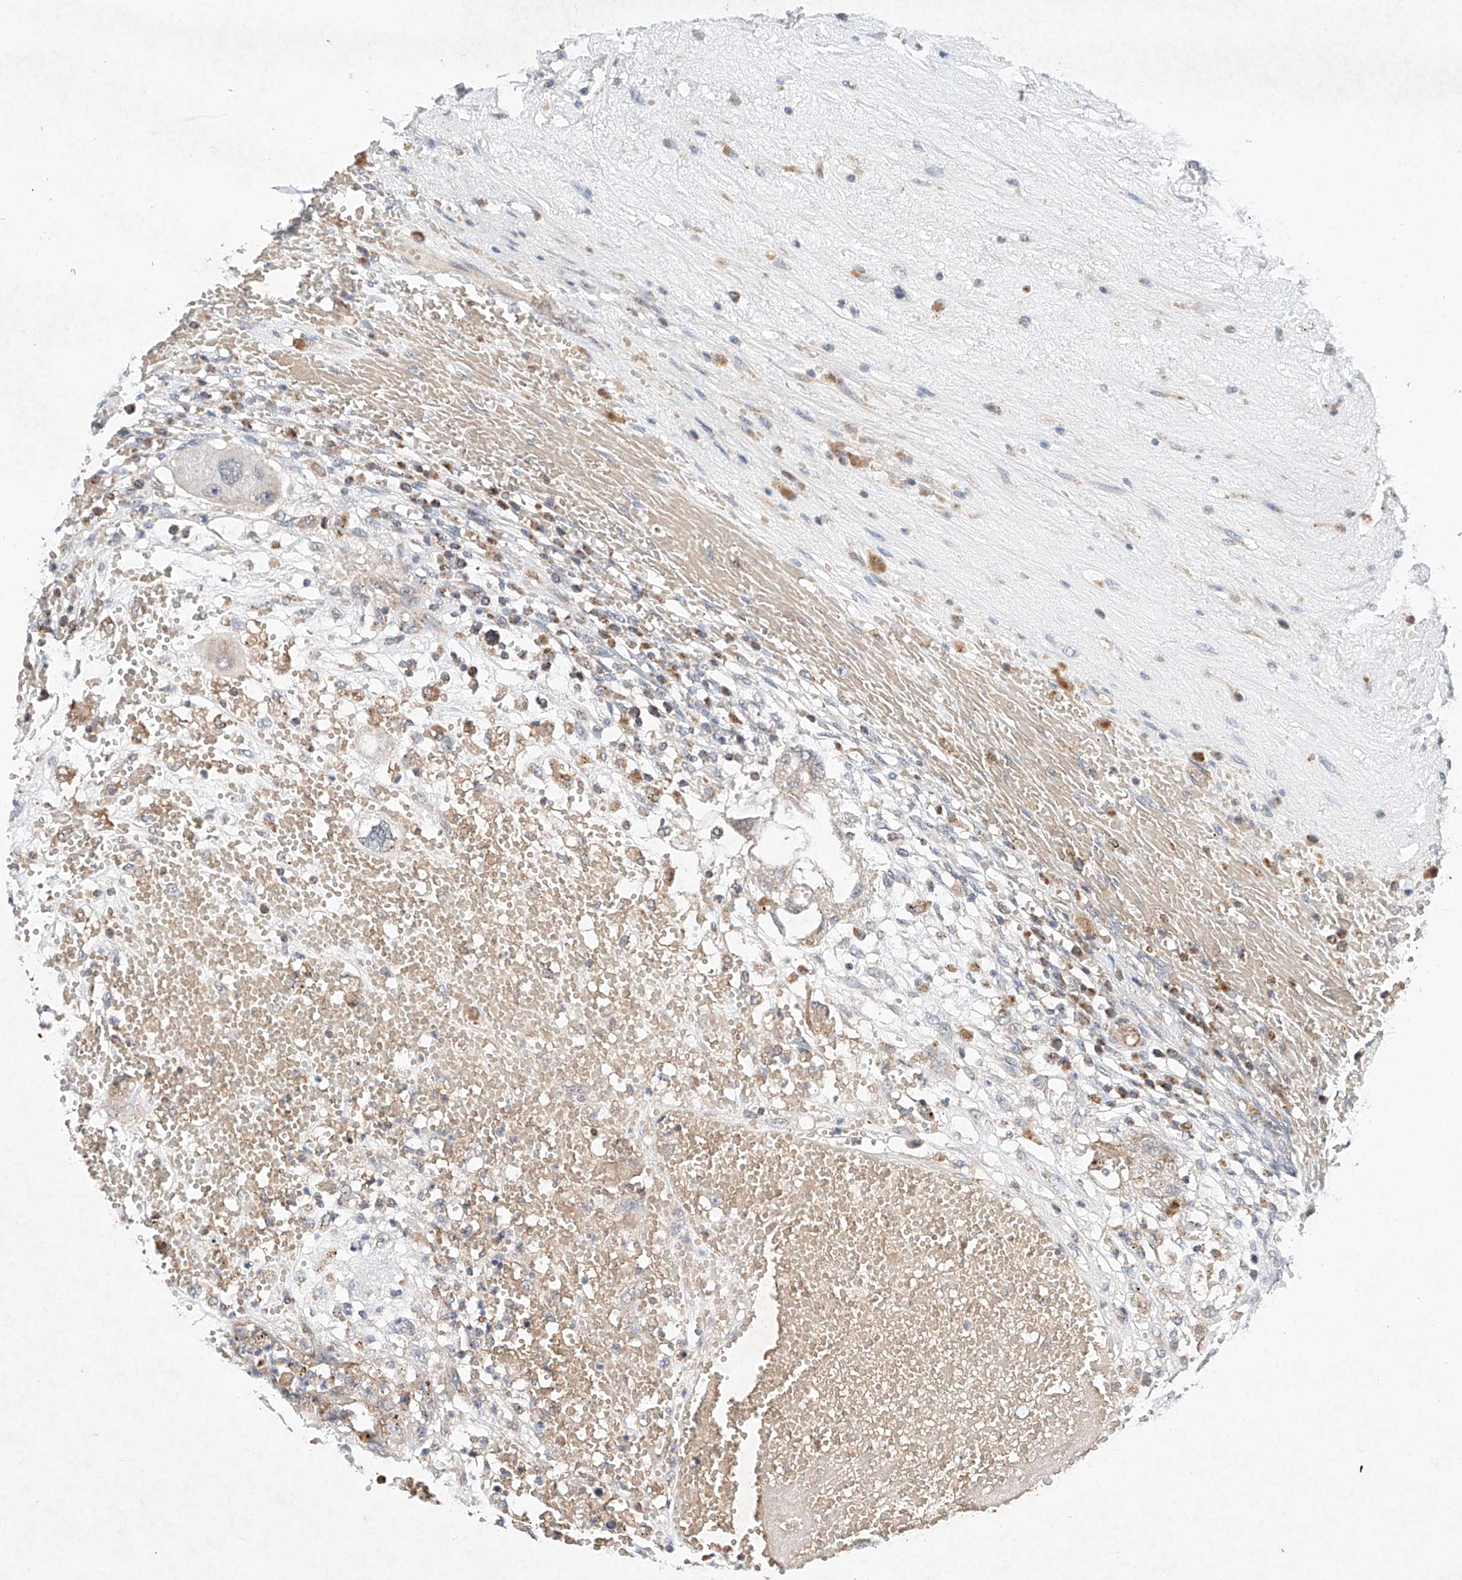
{"staining": {"intensity": "moderate", "quantity": ">75%", "location": "cytoplasmic/membranous"}, "tissue": "testis cancer", "cell_type": "Tumor cells", "image_type": "cancer", "snomed": [{"axis": "morphology", "description": "Carcinoma, Embryonal, NOS"}, {"axis": "topography", "description": "Testis"}], "caption": "Immunohistochemical staining of testis cancer exhibits moderate cytoplasmic/membranous protein staining in approximately >75% of tumor cells.", "gene": "FASTK", "patient": {"sex": "male", "age": 26}}